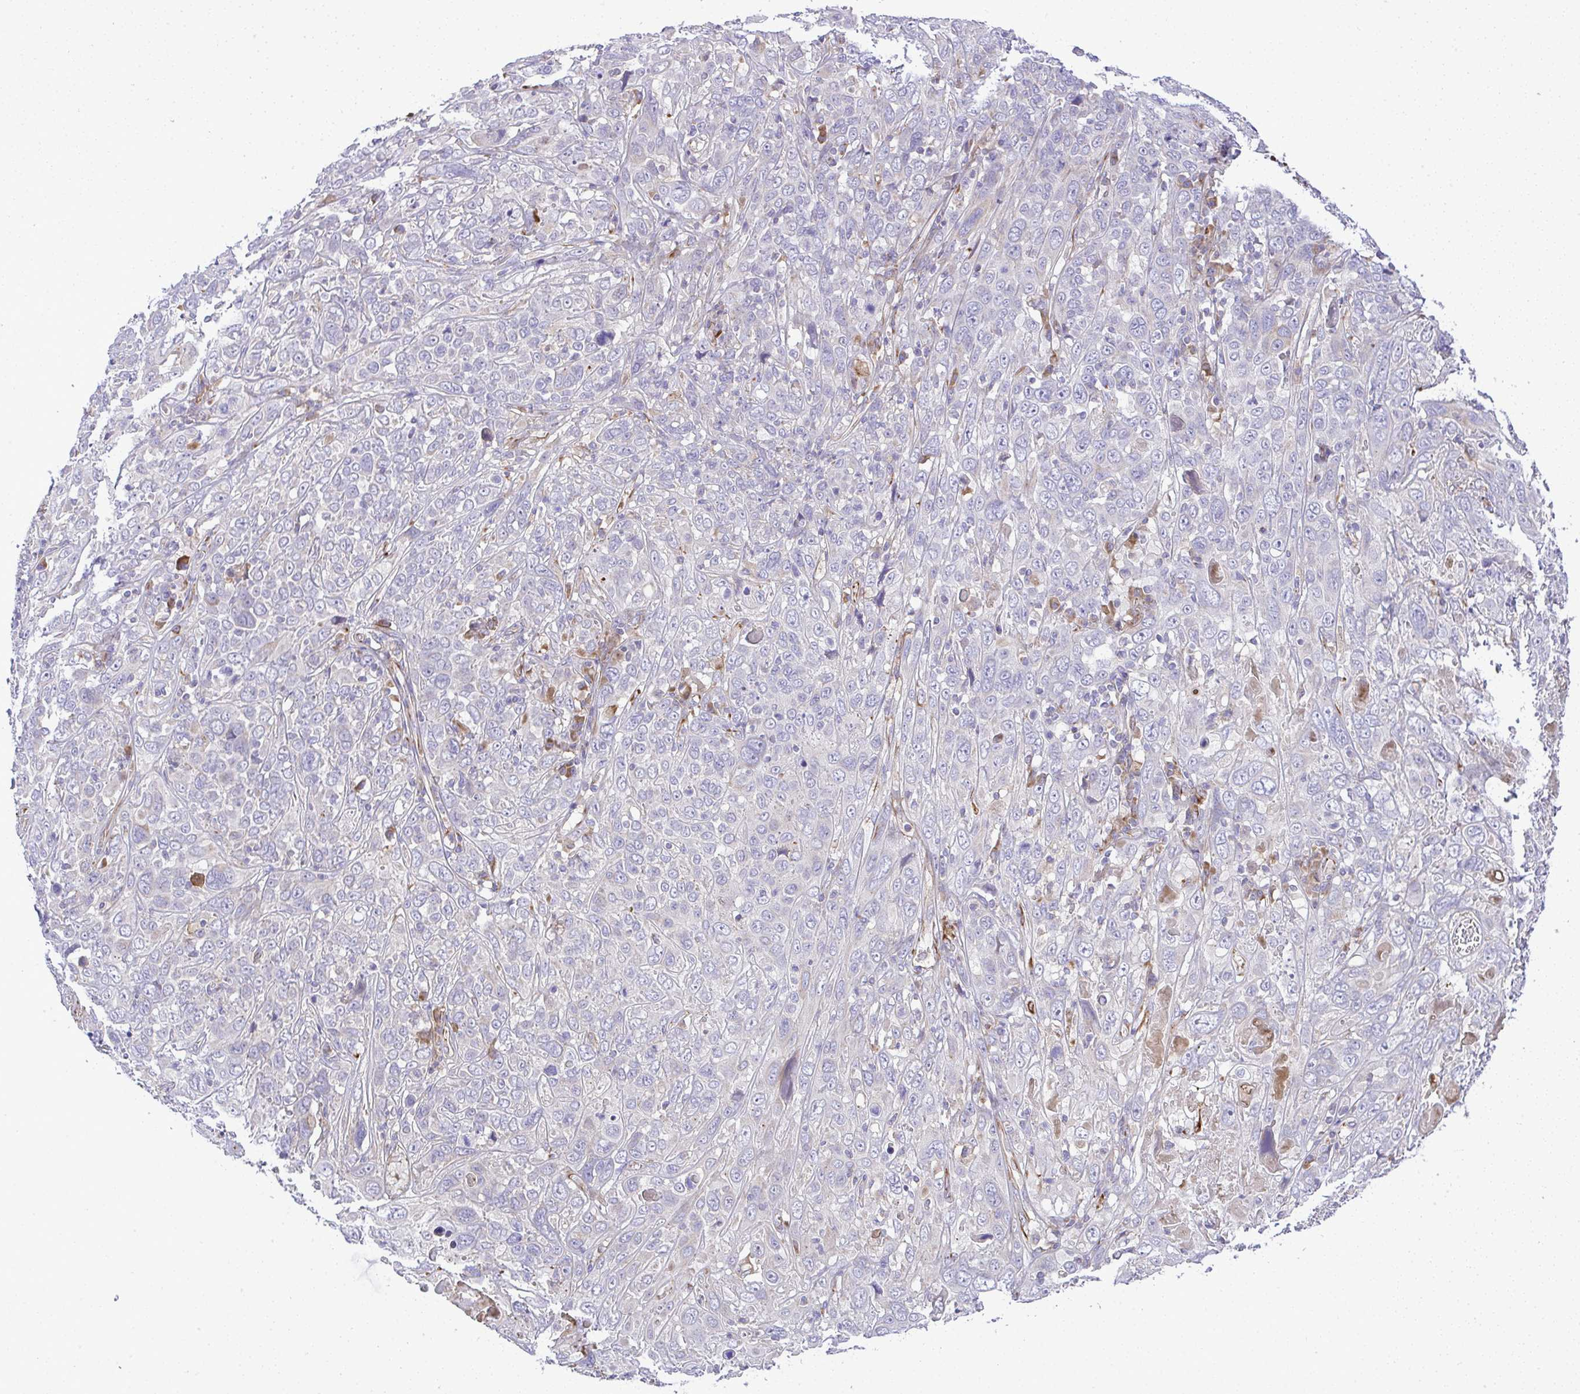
{"staining": {"intensity": "negative", "quantity": "none", "location": "none"}, "tissue": "cervical cancer", "cell_type": "Tumor cells", "image_type": "cancer", "snomed": [{"axis": "morphology", "description": "Squamous cell carcinoma, NOS"}, {"axis": "topography", "description": "Cervix"}], "caption": "Cervical squamous cell carcinoma stained for a protein using IHC demonstrates no expression tumor cells.", "gene": "GRID2", "patient": {"sex": "female", "age": 46}}